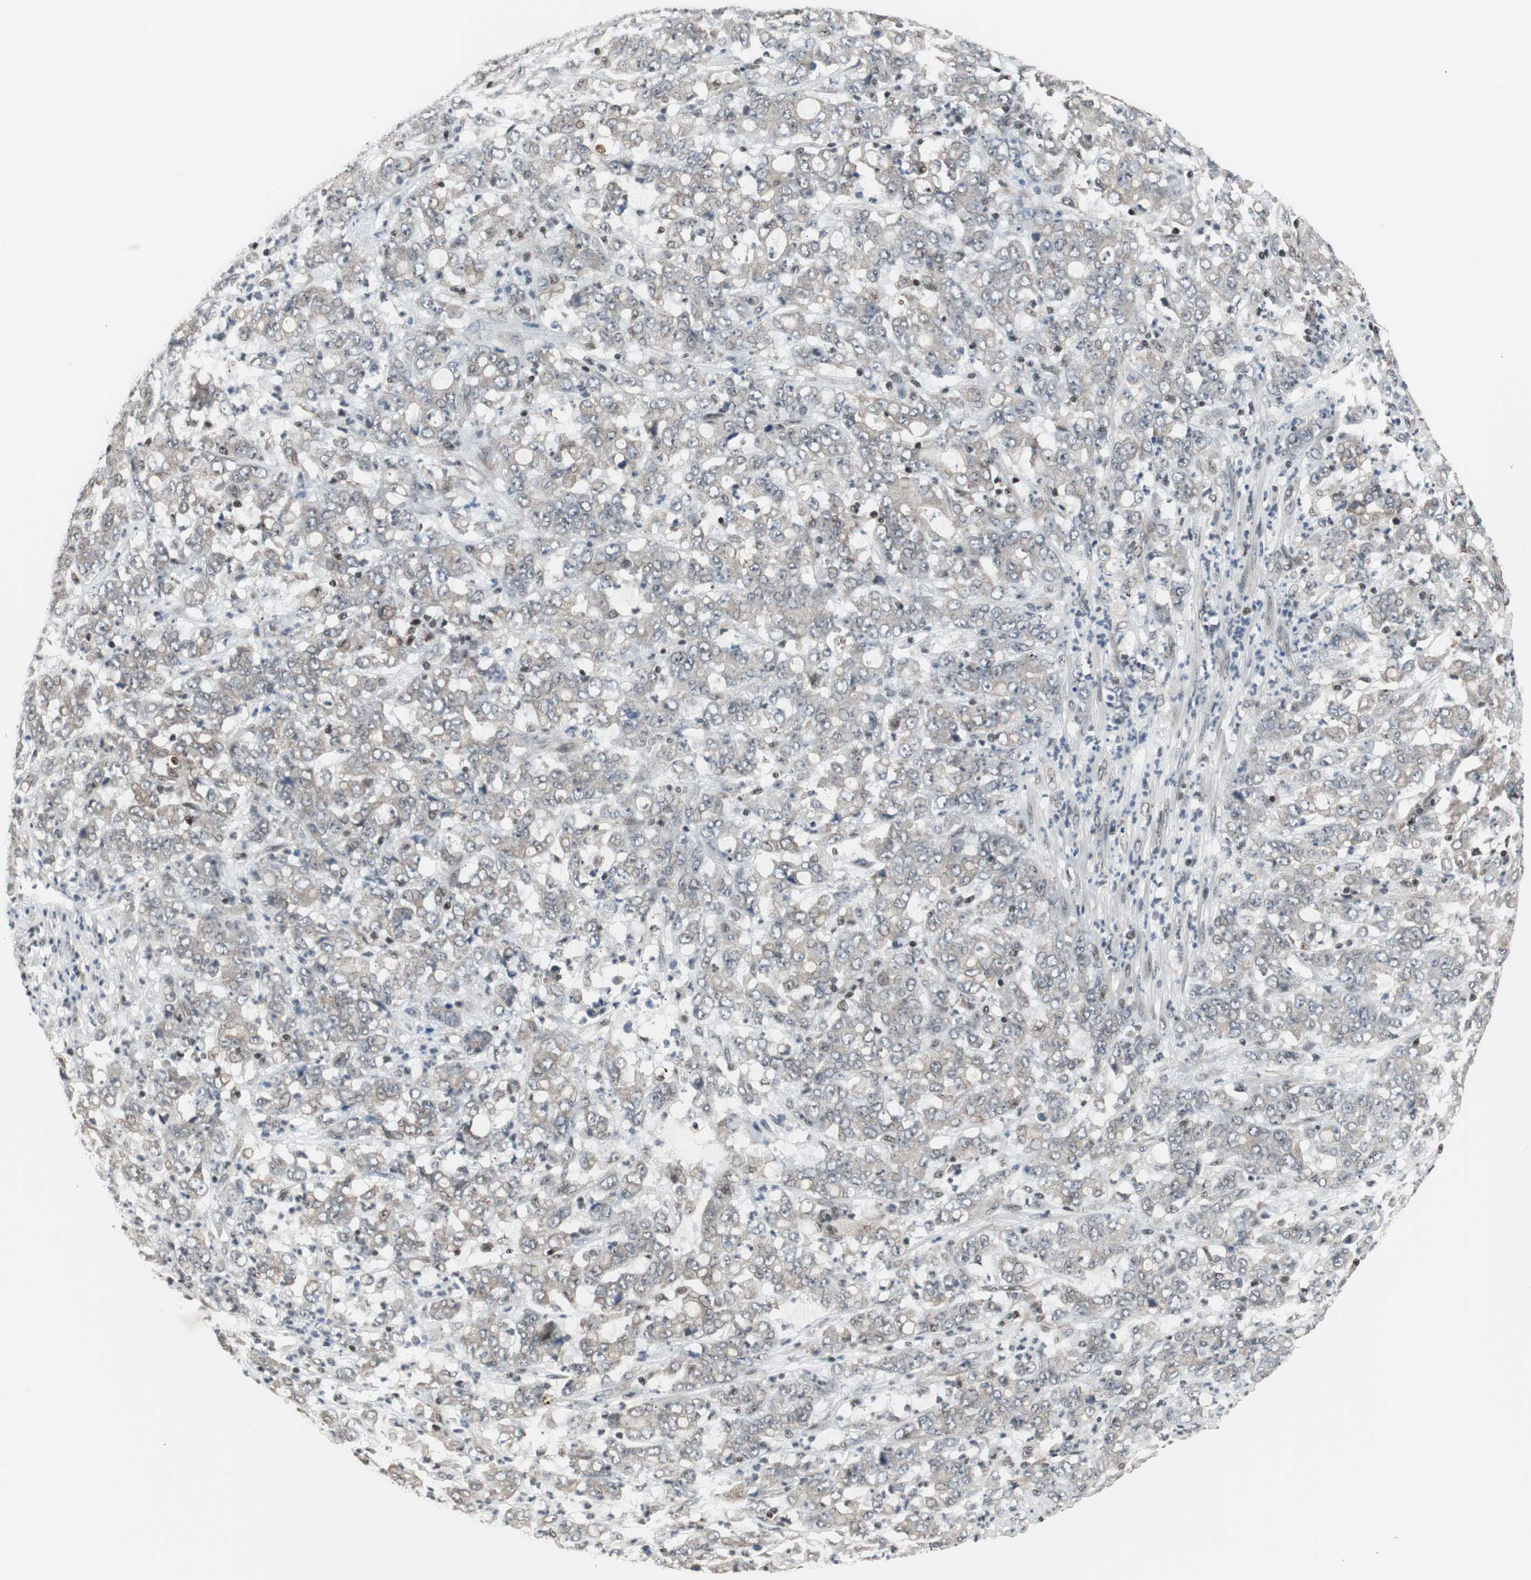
{"staining": {"intensity": "weak", "quantity": "25%-75%", "location": "cytoplasmic/membranous"}, "tissue": "stomach cancer", "cell_type": "Tumor cells", "image_type": "cancer", "snomed": [{"axis": "morphology", "description": "Adenocarcinoma, NOS"}, {"axis": "topography", "description": "Stomach, lower"}], "caption": "This is an image of immunohistochemistry staining of adenocarcinoma (stomach), which shows weak staining in the cytoplasmic/membranous of tumor cells.", "gene": "TERF2IP", "patient": {"sex": "female", "age": 71}}